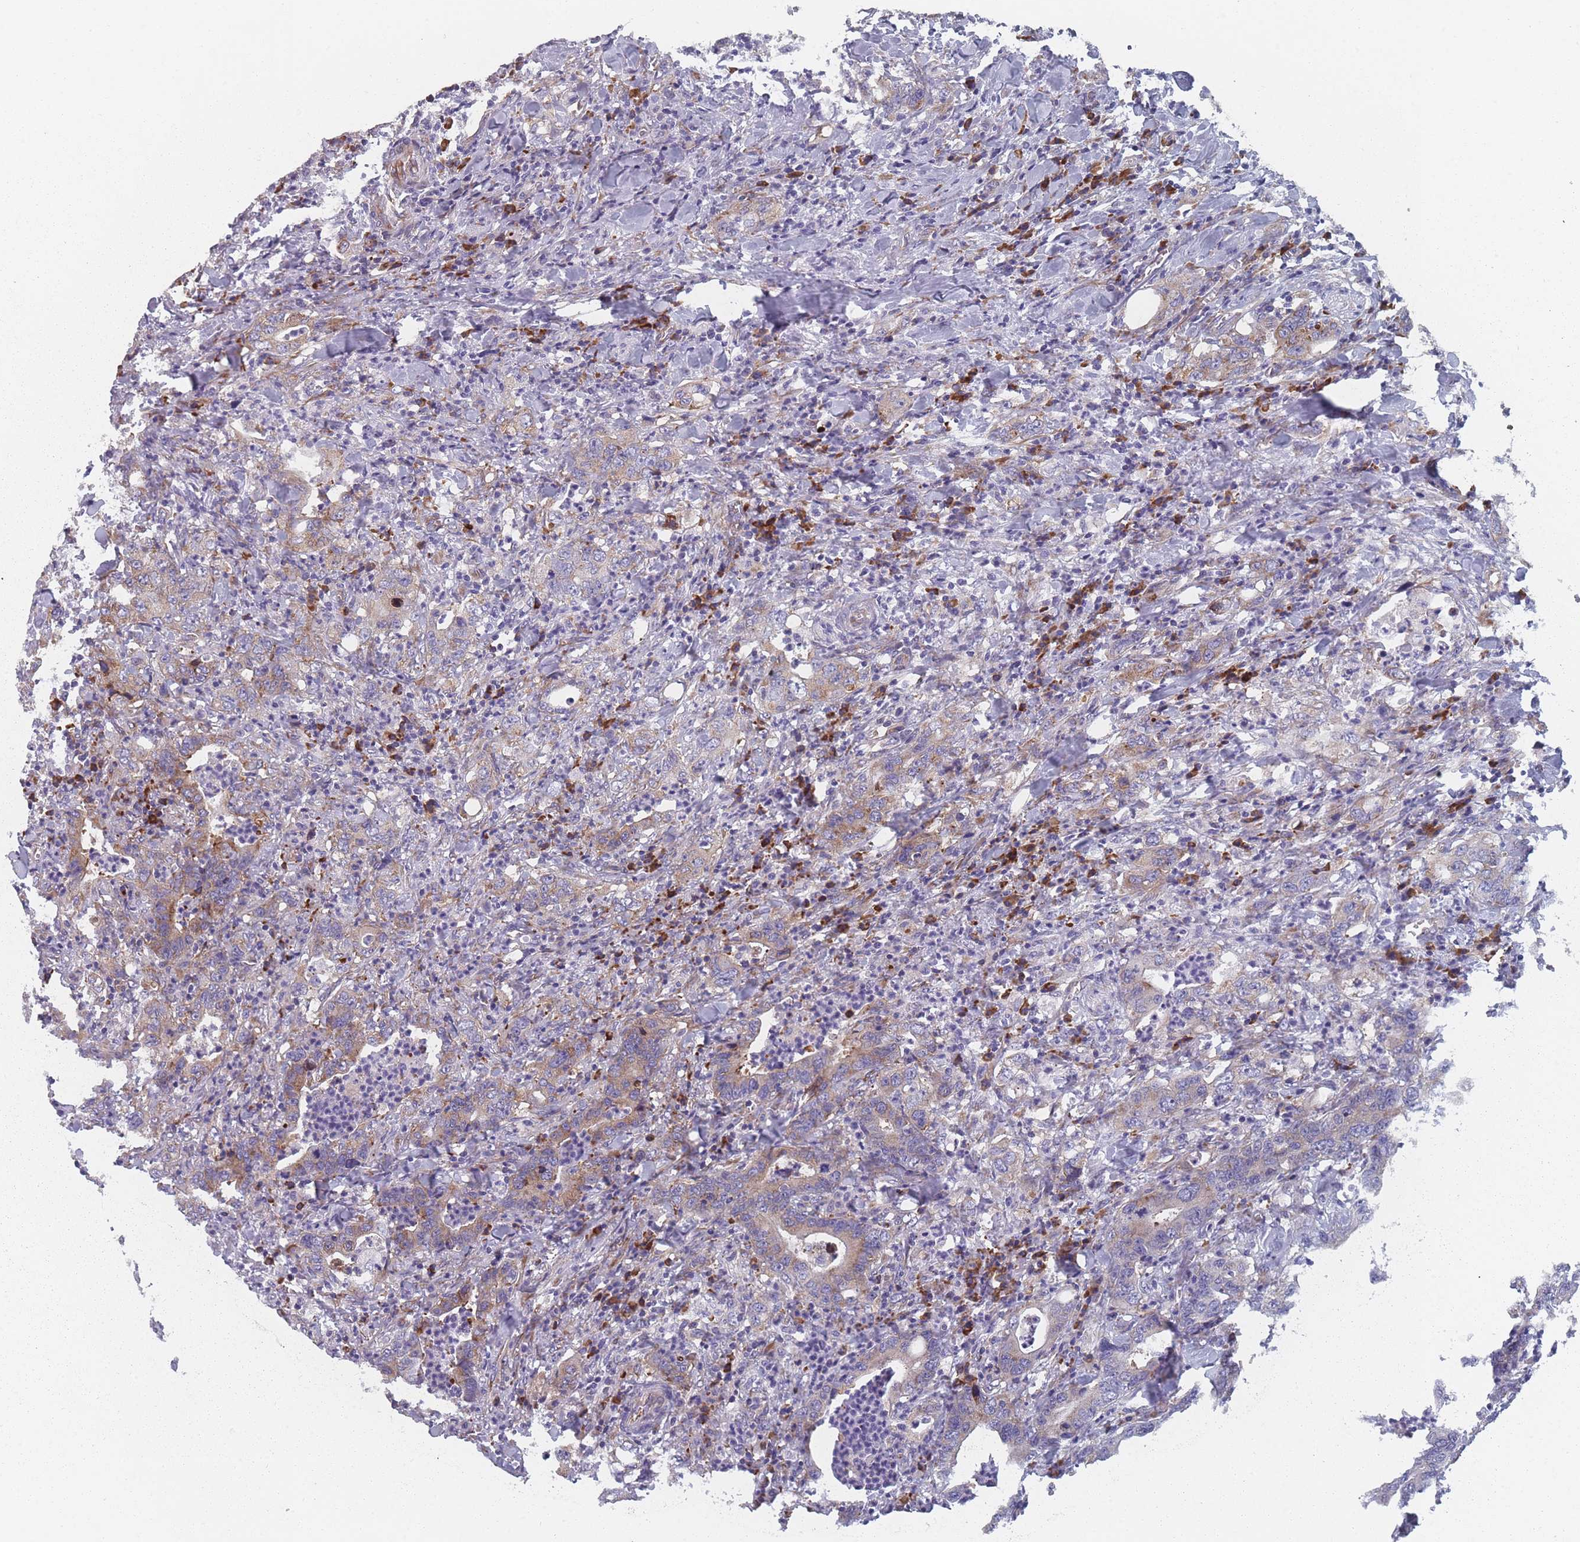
{"staining": {"intensity": "moderate", "quantity": ">75%", "location": "cytoplasmic/membranous"}, "tissue": "colorectal cancer", "cell_type": "Tumor cells", "image_type": "cancer", "snomed": [{"axis": "morphology", "description": "Adenocarcinoma, NOS"}, {"axis": "topography", "description": "Colon"}], "caption": "Protein analysis of colorectal adenocarcinoma tissue displays moderate cytoplasmic/membranous staining in approximately >75% of tumor cells.", "gene": "CACNG5", "patient": {"sex": "female", "age": 75}}